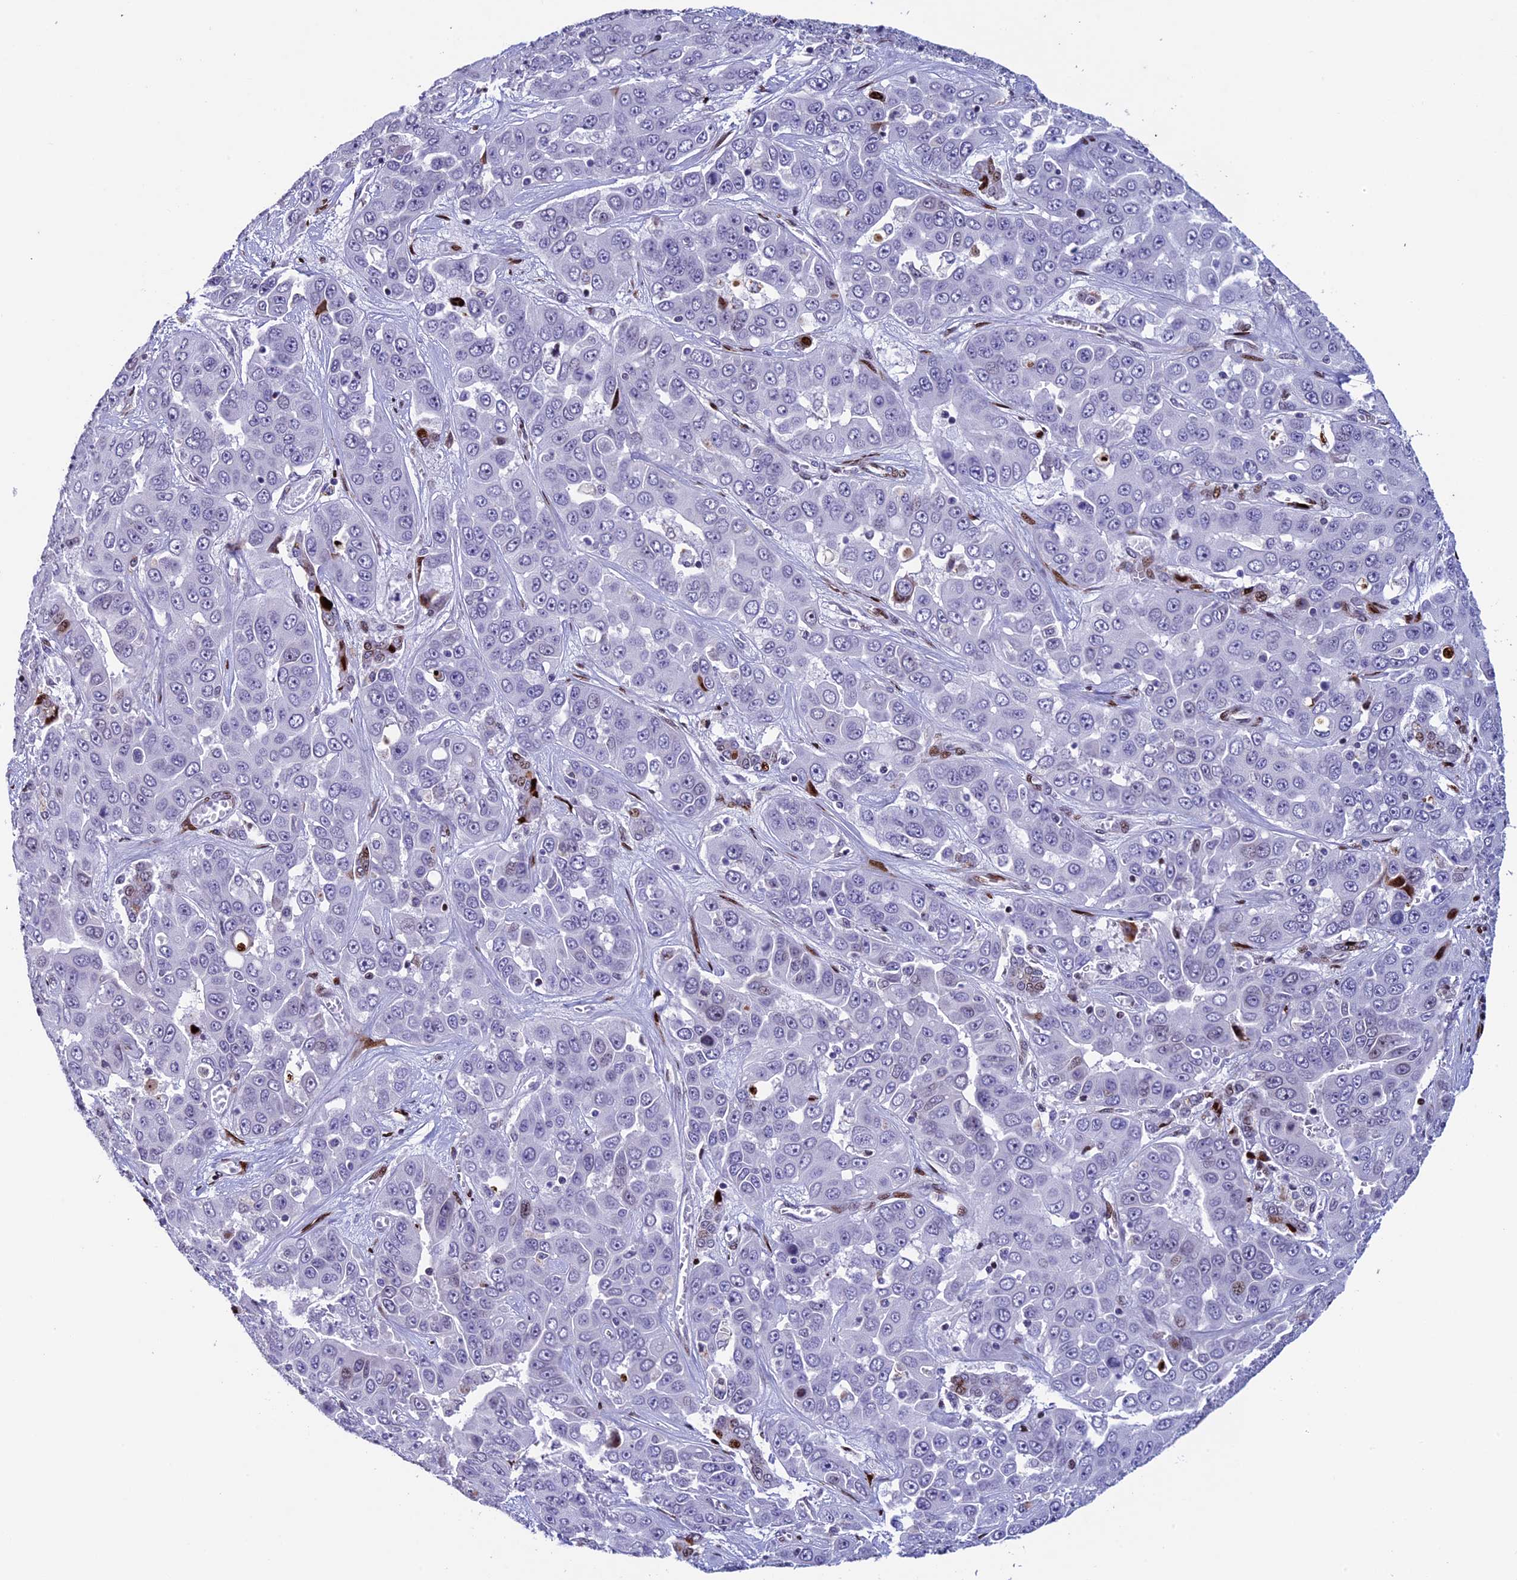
{"staining": {"intensity": "moderate", "quantity": "<25%", "location": "cytoplasmic/membranous,nuclear"}, "tissue": "liver cancer", "cell_type": "Tumor cells", "image_type": "cancer", "snomed": [{"axis": "morphology", "description": "Cholangiocarcinoma"}, {"axis": "topography", "description": "Liver"}], "caption": "The histopathology image demonstrates immunohistochemical staining of liver cholangiocarcinoma. There is moderate cytoplasmic/membranous and nuclear staining is seen in about <25% of tumor cells.", "gene": "BTBD3", "patient": {"sex": "female", "age": 52}}